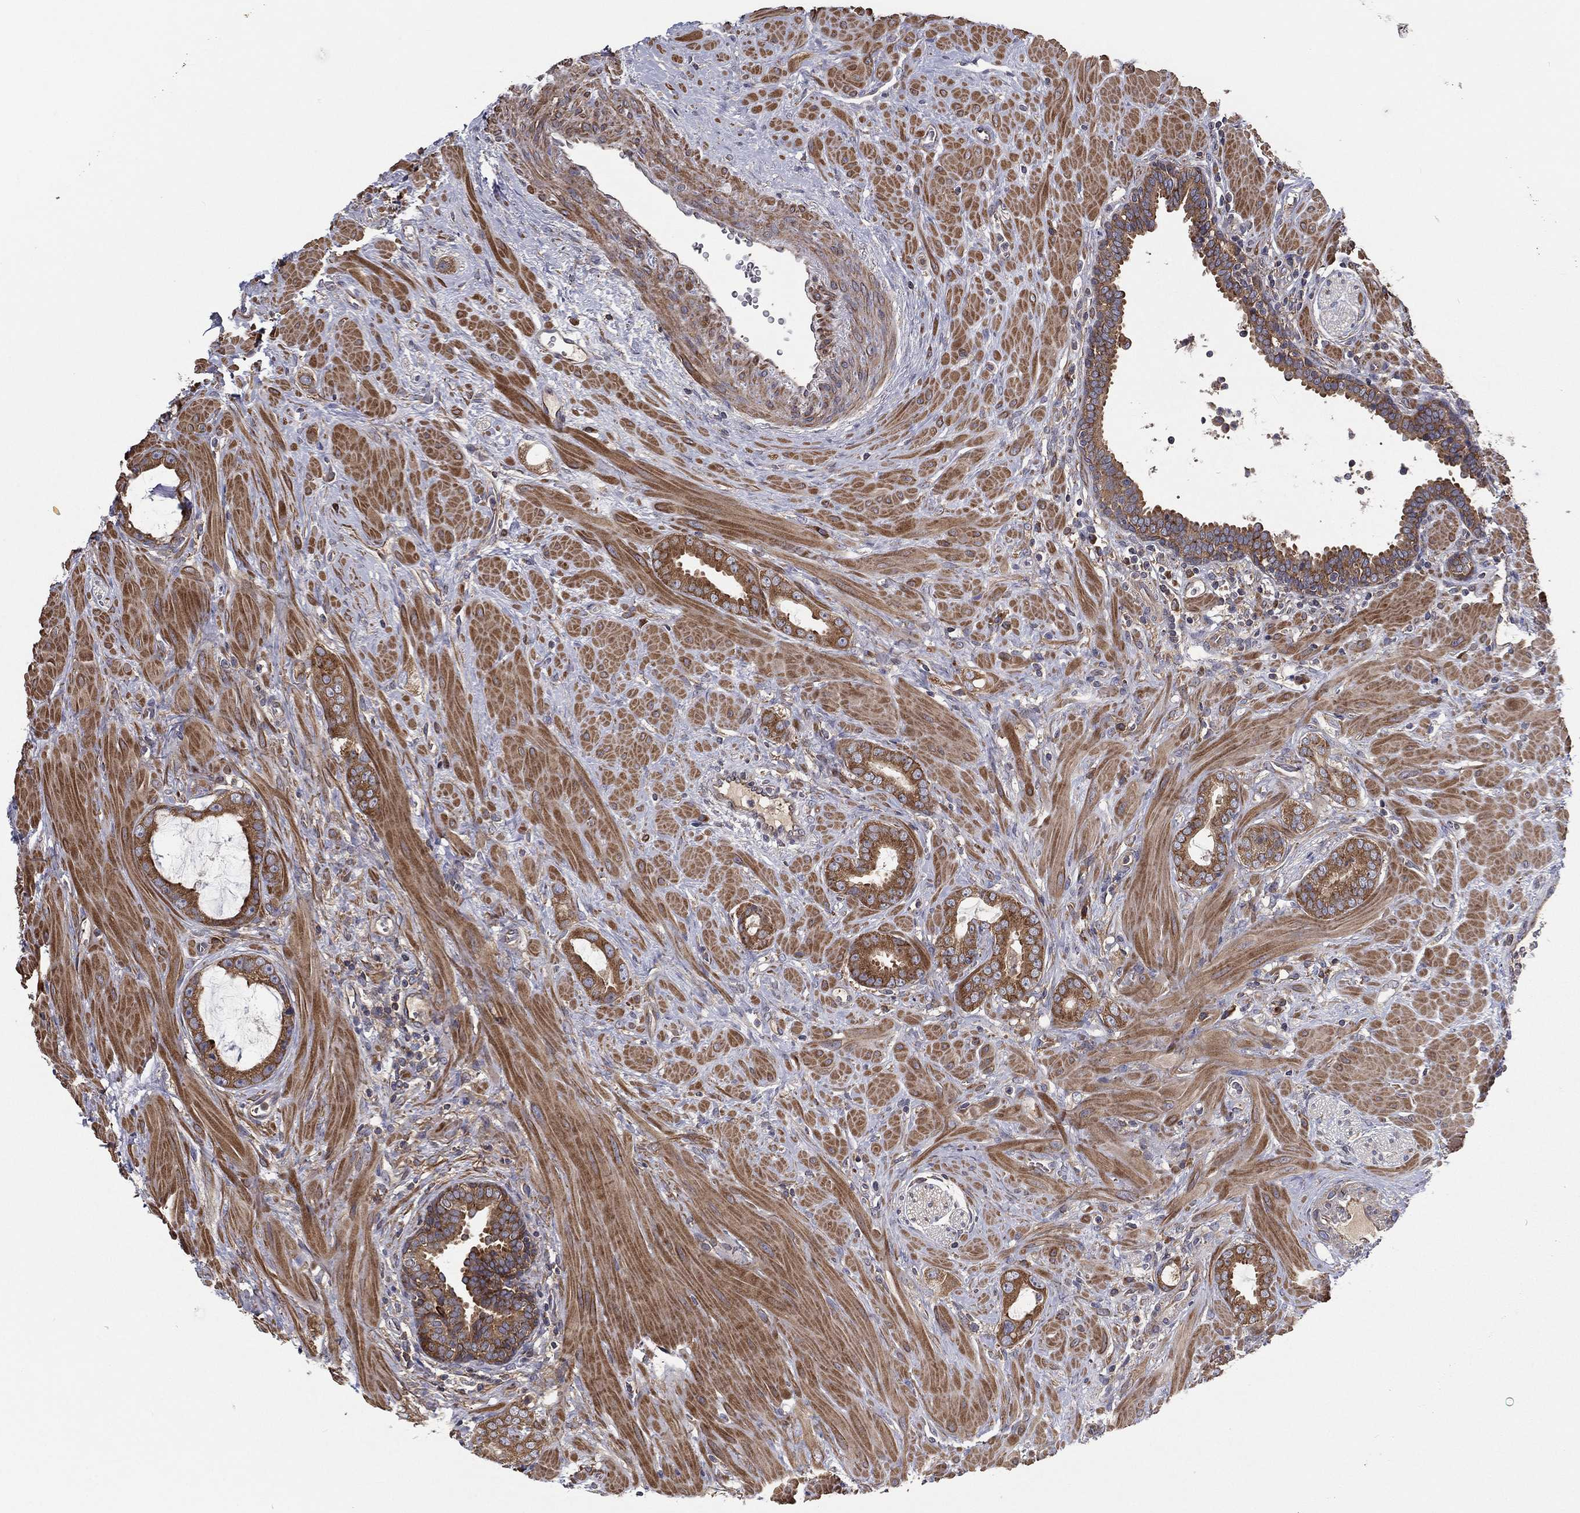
{"staining": {"intensity": "strong", "quantity": "25%-75%", "location": "cytoplasmic/membranous"}, "tissue": "prostate cancer", "cell_type": "Tumor cells", "image_type": "cancer", "snomed": [{"axis": "morphology", "description": "Adenocarcinoma, Low grade"}, {"axis": "topography", "description": "Prostate"}], "caption": "Prostate cancer (adenocarcinoma (low-grade)) stained for a protein displays strong cytoplasmic/membranous positivity in tumor cells.", "gene": "EIF2B5", "patient": {"sex": "male", "age": 68}}